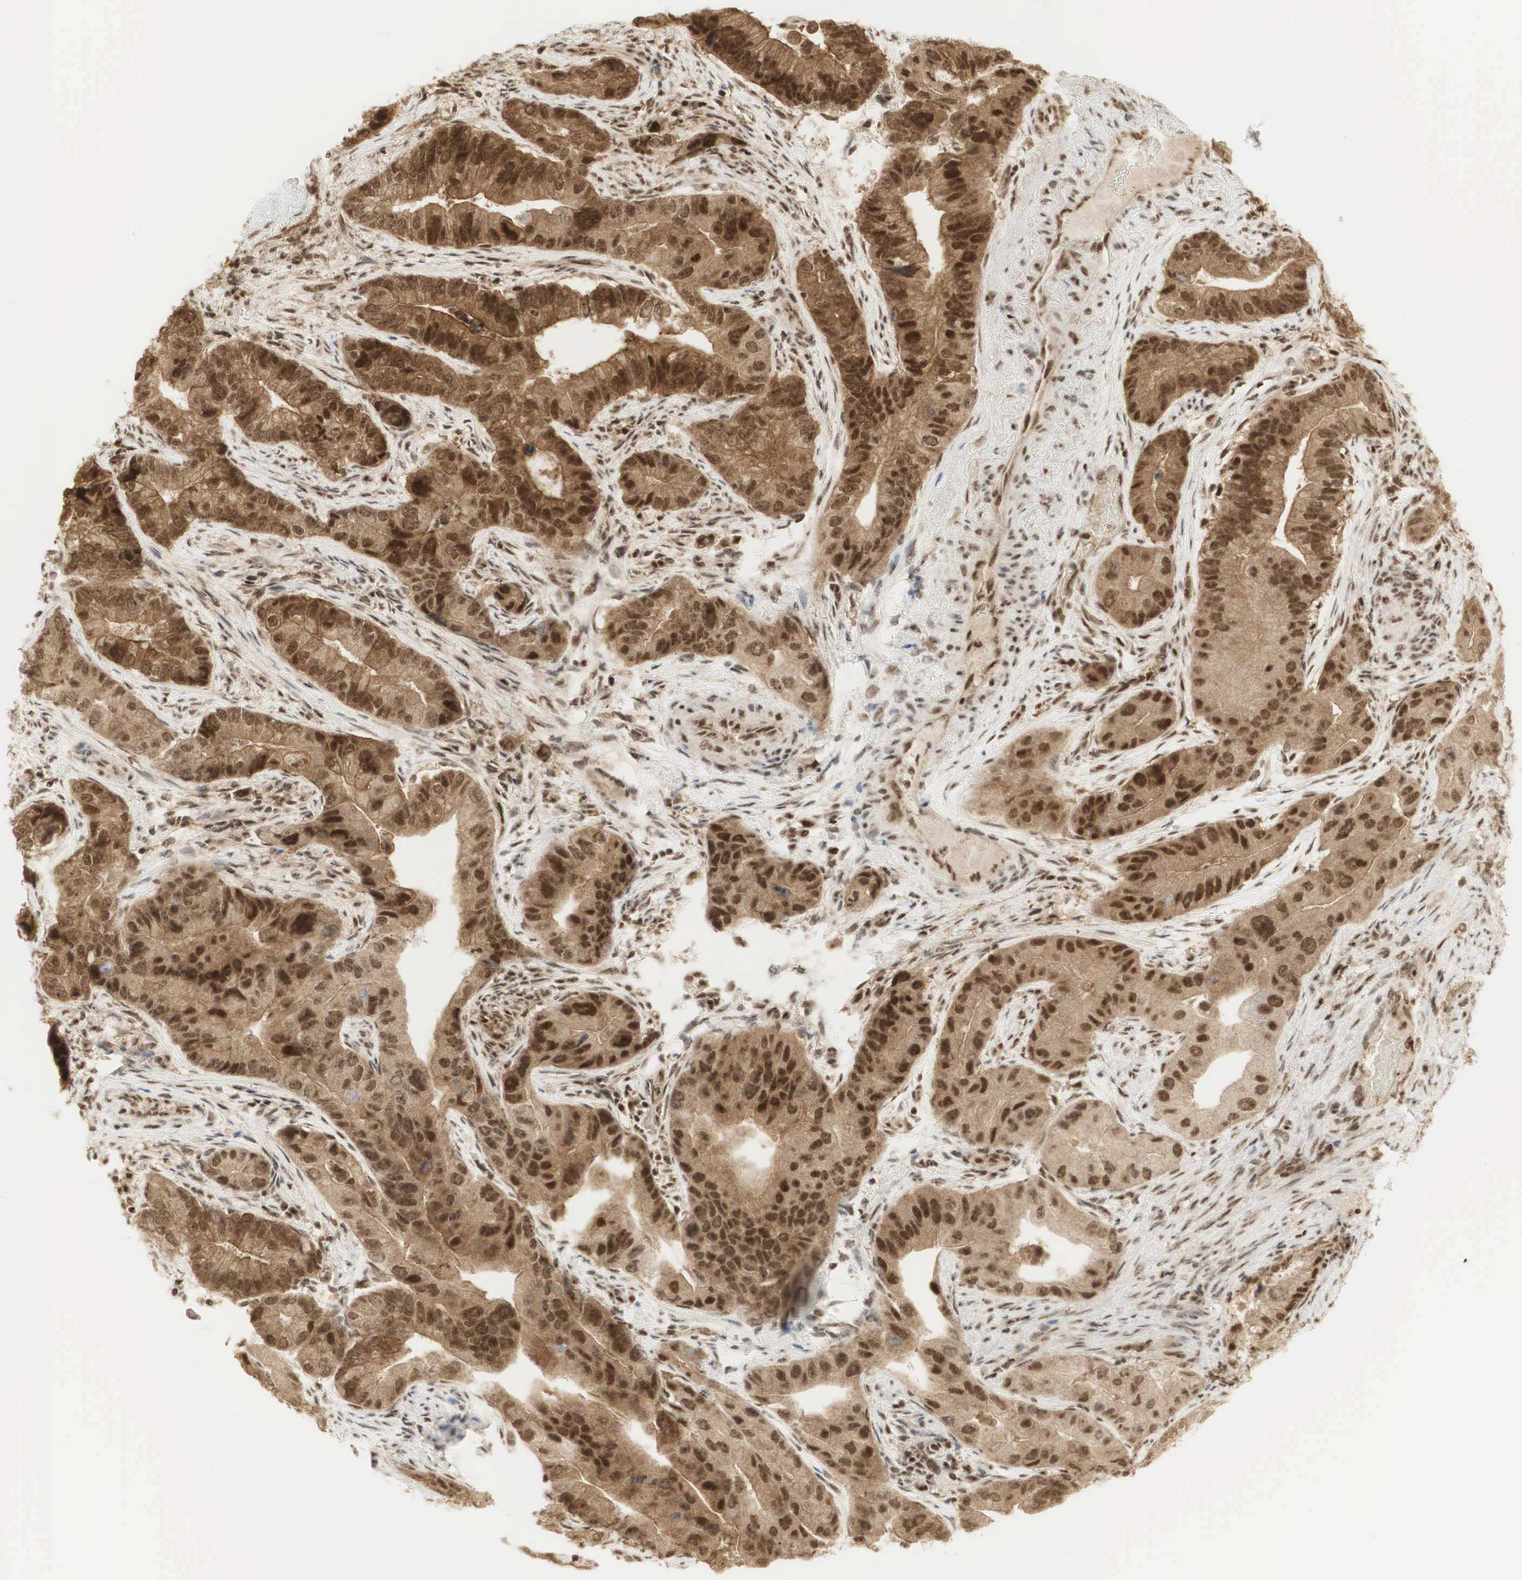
{"staining": {"intensity": "strong", "quantity": ">75%", "location": "cytoplasmic/membranous,nuclear"}, "tissue": "pancreatic cancer", "cell_type": "Tumor cells", "image_type": "cancer", "snomed": [{"axis": "morphology", "description": "Adenocarcinoma, NOS"}, {"axis": "topography", "description": "Pancreas"}, {"axis": "topography", "description": "Stomach, upper"}], "caption": "An immunohistochemistry image of neoplastic tissue is shown. Protein staining in brown shows strong cytoplasmic/membranous and nuclear positivity in pancreatic adenocarcinoma within tumor cells.", "gene": "RNF113A", "patient": {"sex": "male", "age": 77}}